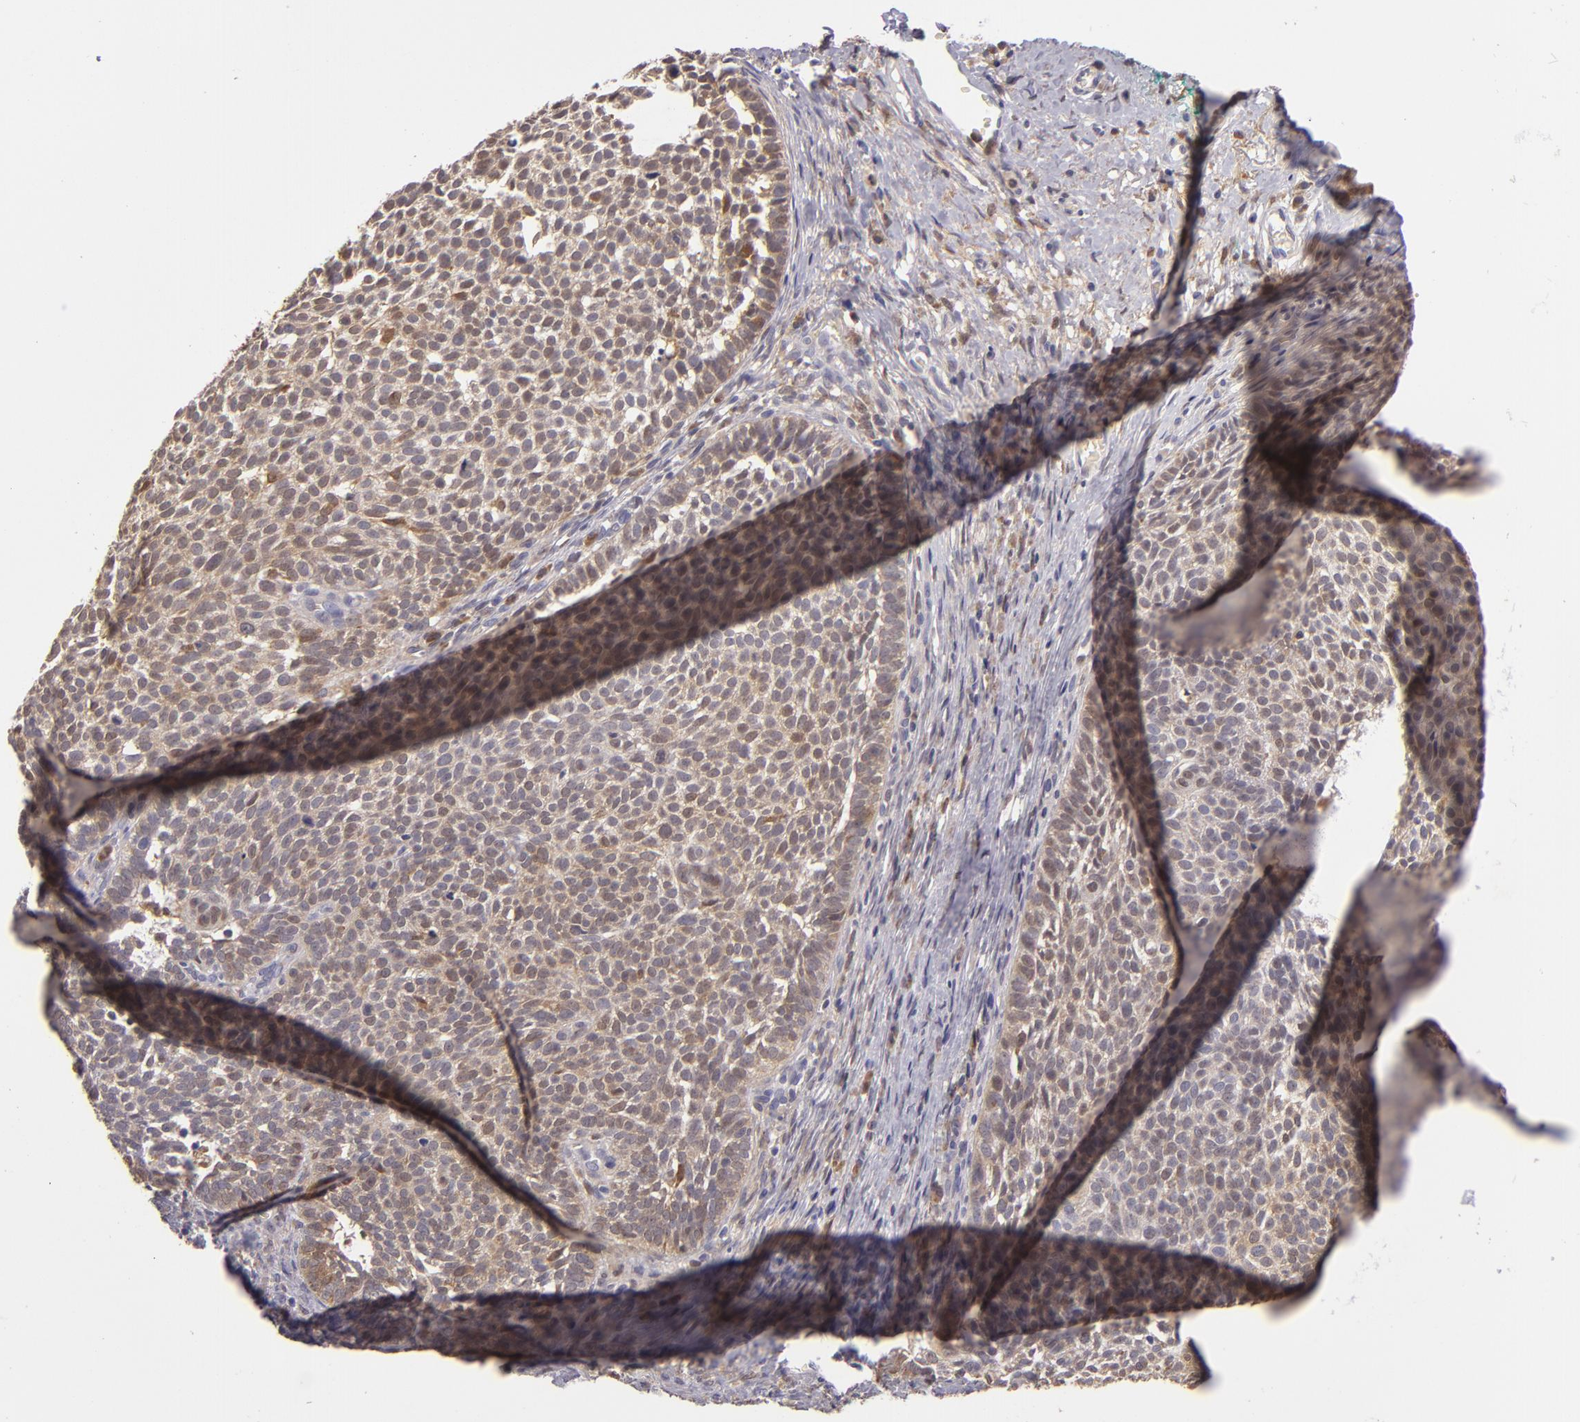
{"staining": {"intensity": "weak", "quantity": ">75%", "location": "cytoplasmic/membranous"}, "tissue": "skin cancer", "cell_type": "Tumor cells", "image_type": "cancer", "snomed": [{"axis": "morphology", "description": "Basal cell carcinoma"}, {"axis": "topography", "description": "Skin"}], "caption": "Human skin cancer stained for a protein (brown) shows weak cytoplasmic/membranous positive positivity in about >75% of tumor cells.", "gene": "FHIT", "patient": {"sex": "male", "age": 63}}